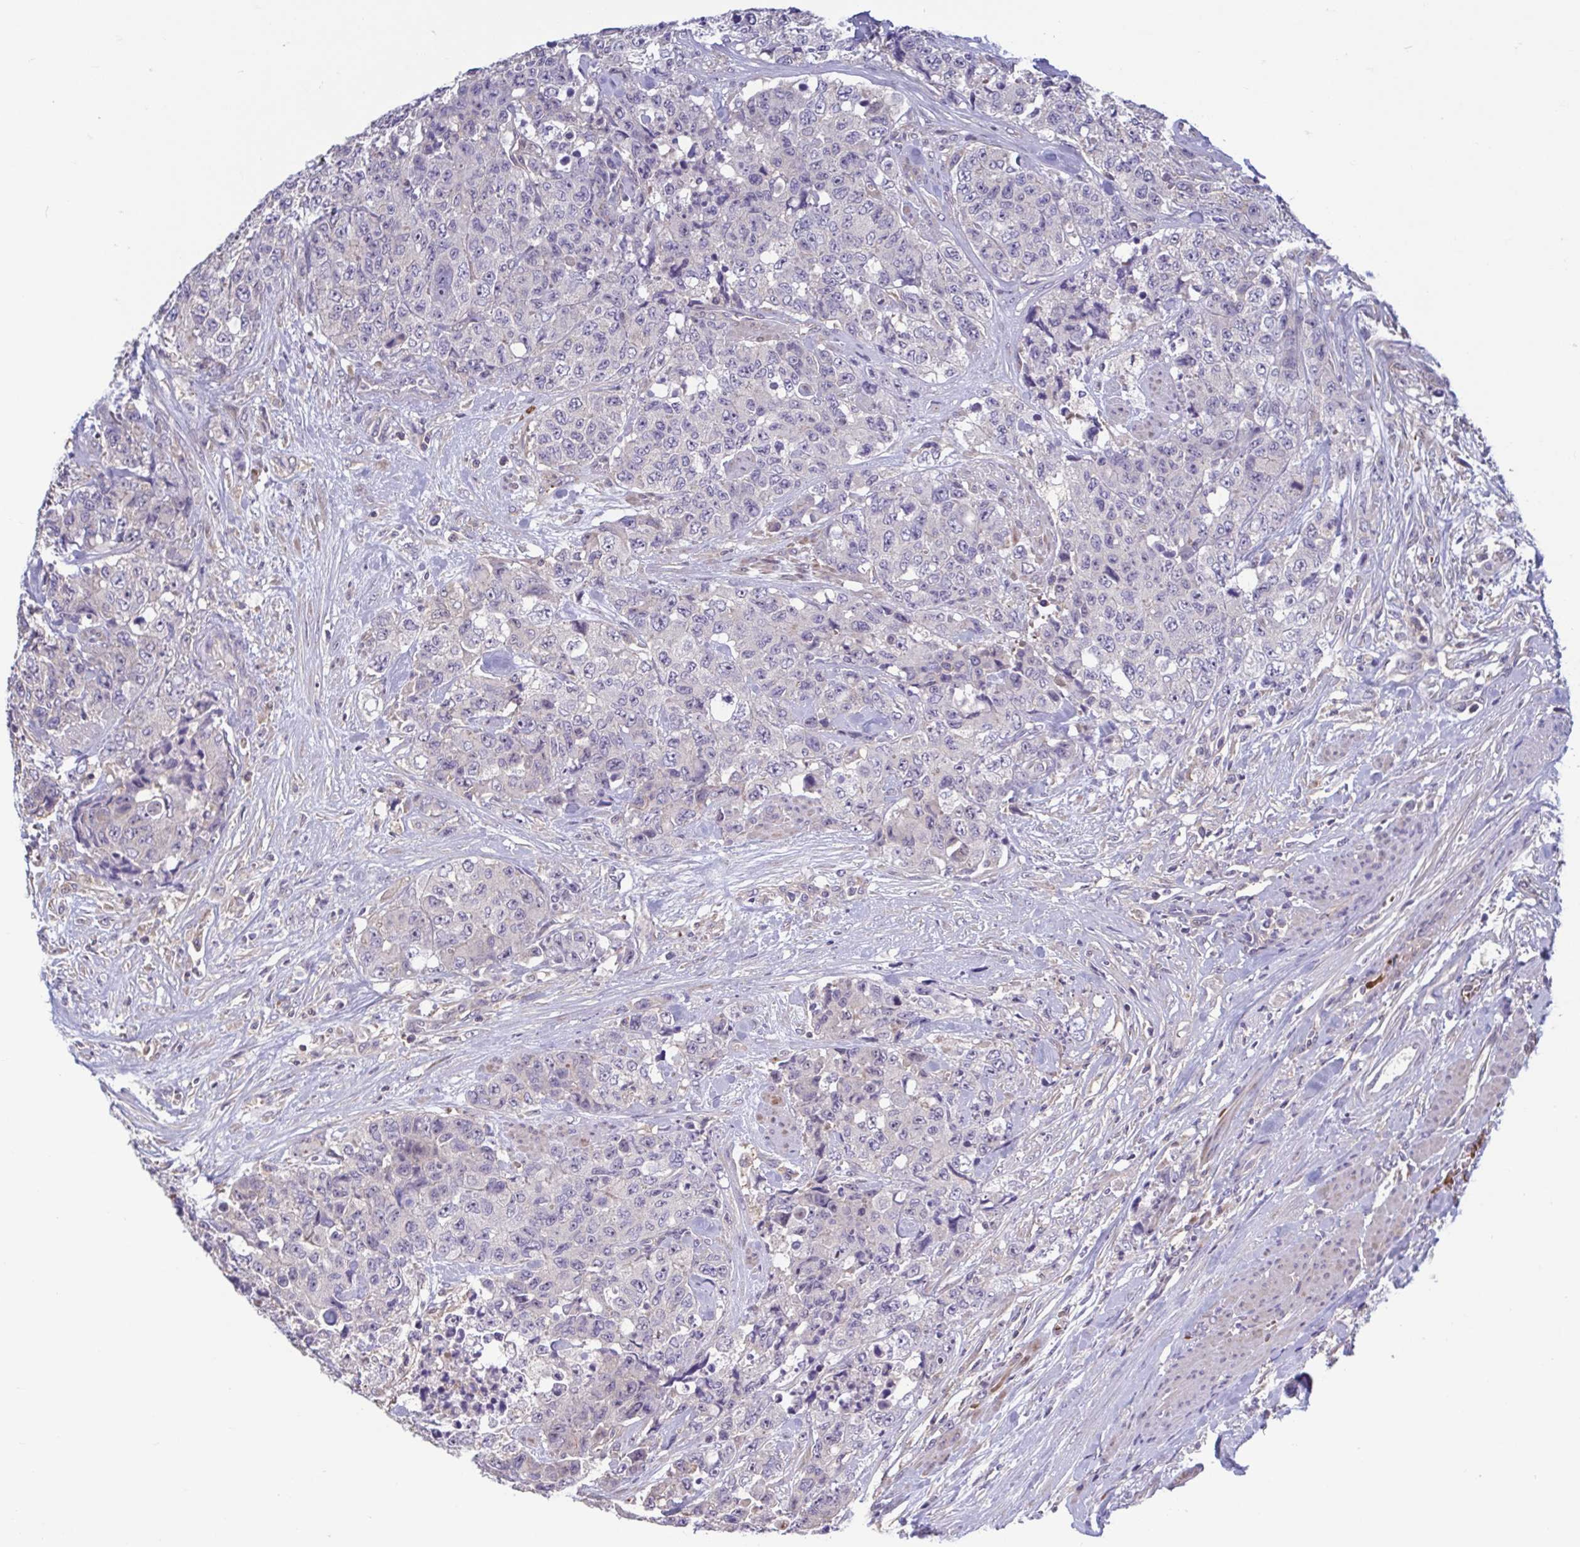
{"staining": {"intensity": "negative", "quantity": "none", "location": "none"}, "tissue": "urothelial cancer", "cell_type": "Tumor cells", "image_type": "cancer", "snomed": [{"axis": "morphology", "description": "Urothelial carcinoma, High grade"}, {"axis": "topography", "description": "Urinary bladder"}], "caption": "The IHC image has no significant staining in tumor cells of urothelial cancer tissue.", "gene": "LRRC38", "patient": {"sex": "female", "age": 78}}